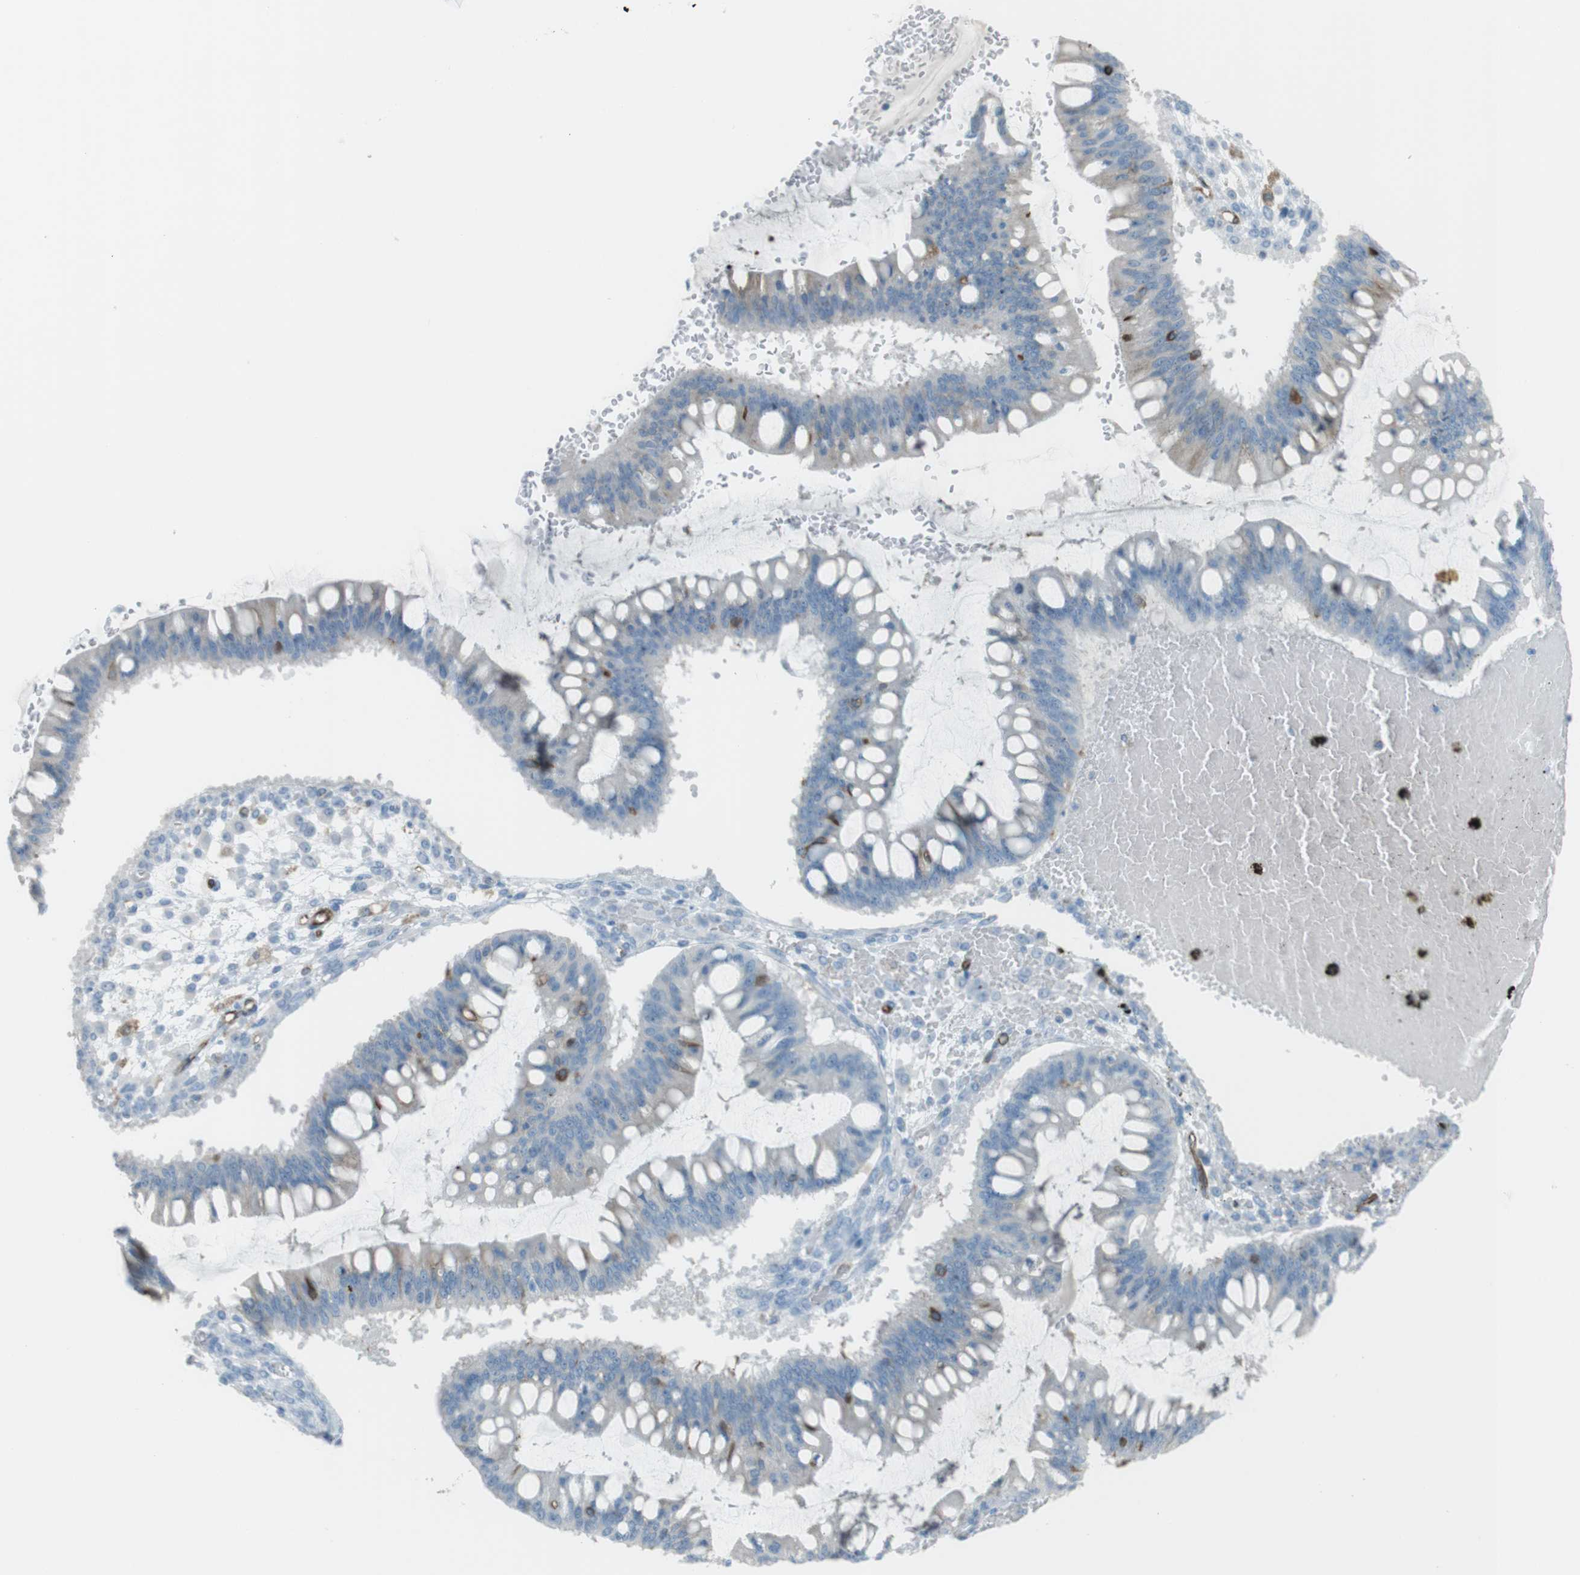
{"staining": {"intensity": "negative", "quantity": "none", "location": "none"}, "tissue": "ovarian cancer", "cell_type": "Tumor cells", "image_type": "cancer", "snomed": [{"axis": "morphology", "description": "Cystadenocarcinoma, mucinous, NOS"}, {"axis": "topography", "description": "Ovary"}], "caption": "Ovarian mucinous cystadenocarcinoma was stained to show a protein in brown. There is no significant staining in tumor cells.", "gene": "TUBB2A", "patient": {"sex": "female", "age": 73}}